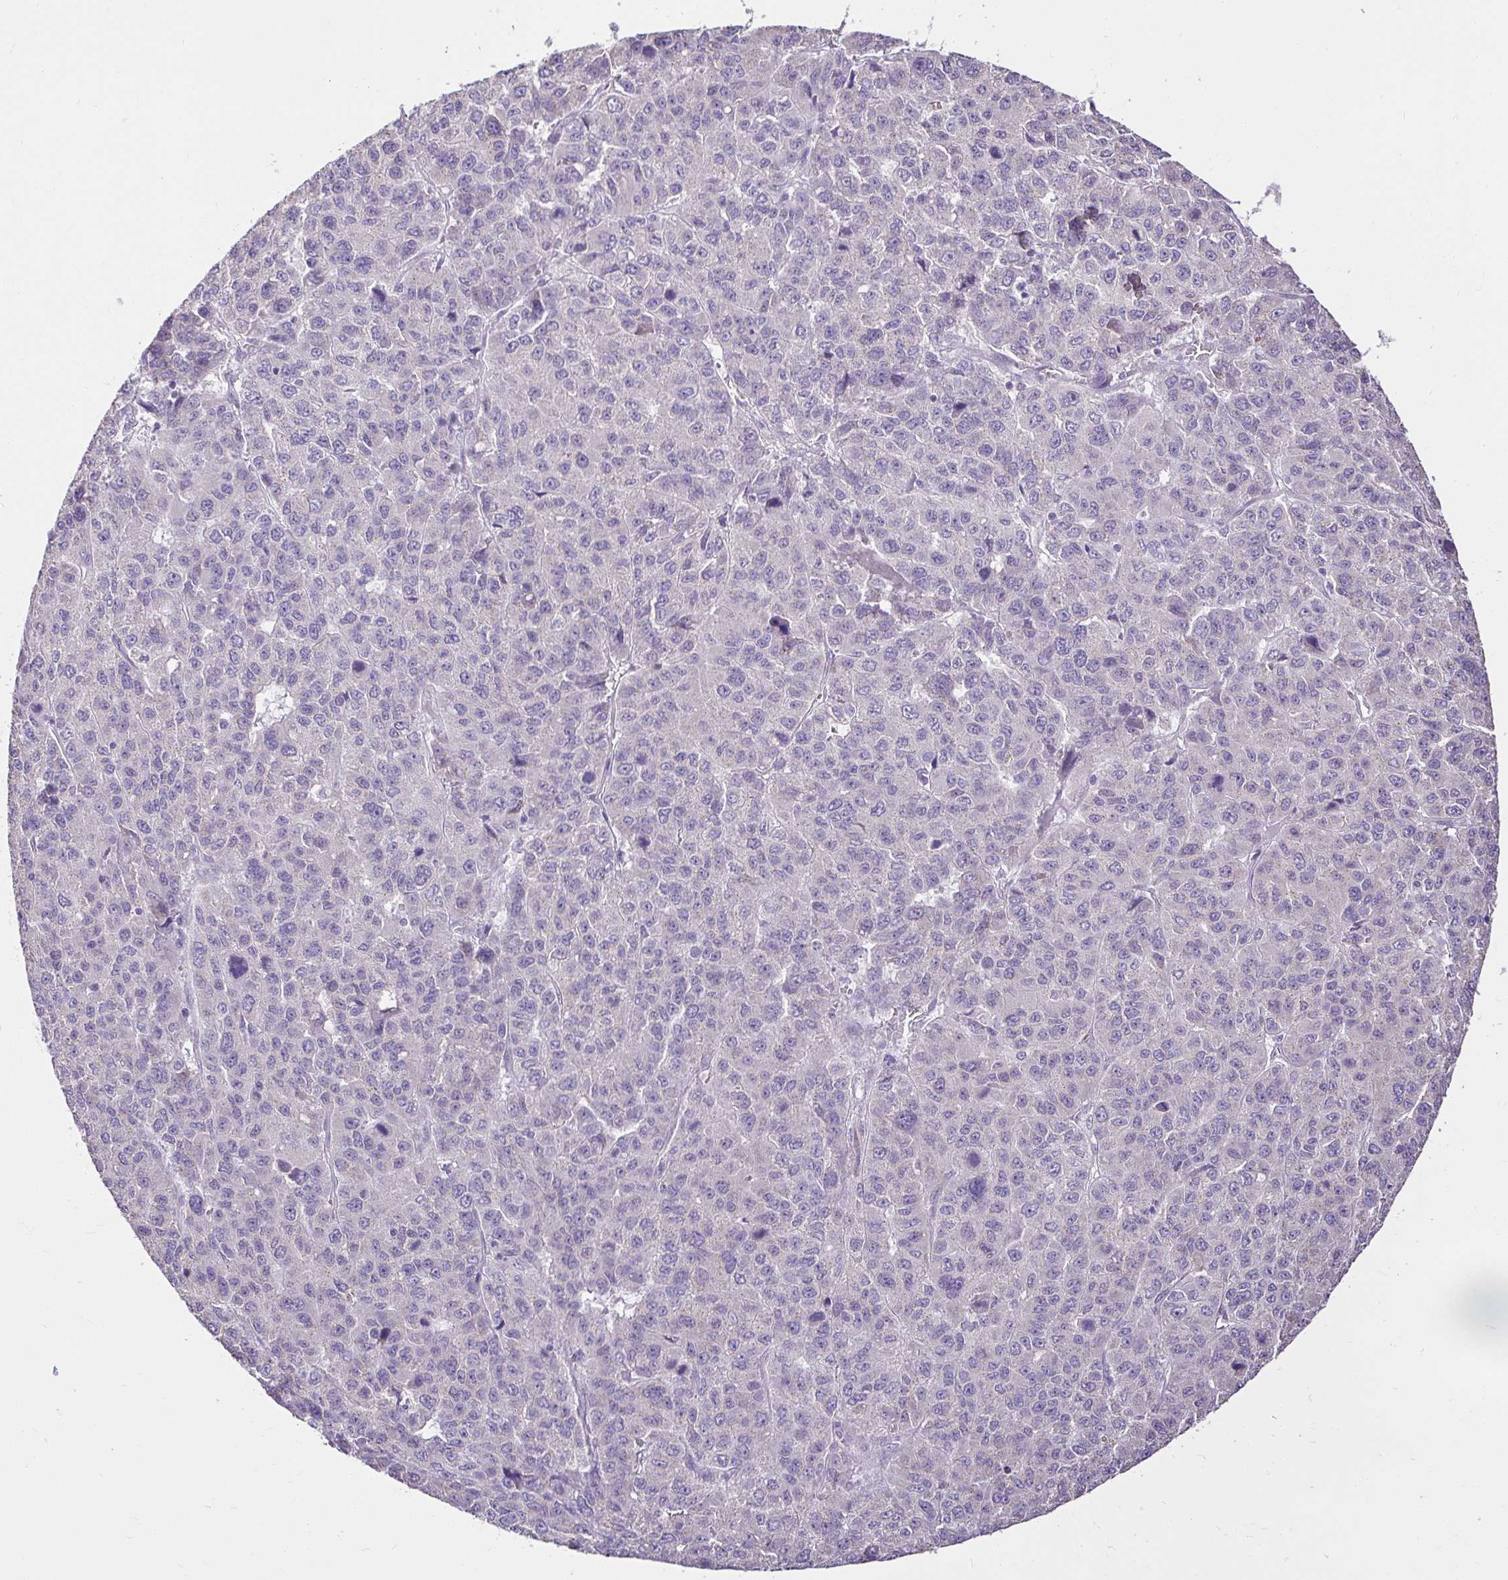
{"staining": {"intensity": "negative", "quantity": "none", "location": "none"}, "tissue": "liver cancer", "cell_type": "Tumor cells", "image_type": "cancer", "snomed": [{"axis": "morphology", "description": "Carcinoma, Hepatocellular, NOS"}, {"axis": "topography", "description": "Liver"}], "caption": "Human liver hepatocellular carcinoma stained for a protein using immunohistochemistry (IHC) displays no staining in tumor cells.", "gene": "KIAA1210", "patient": {"sex": "male", "age": 69}}